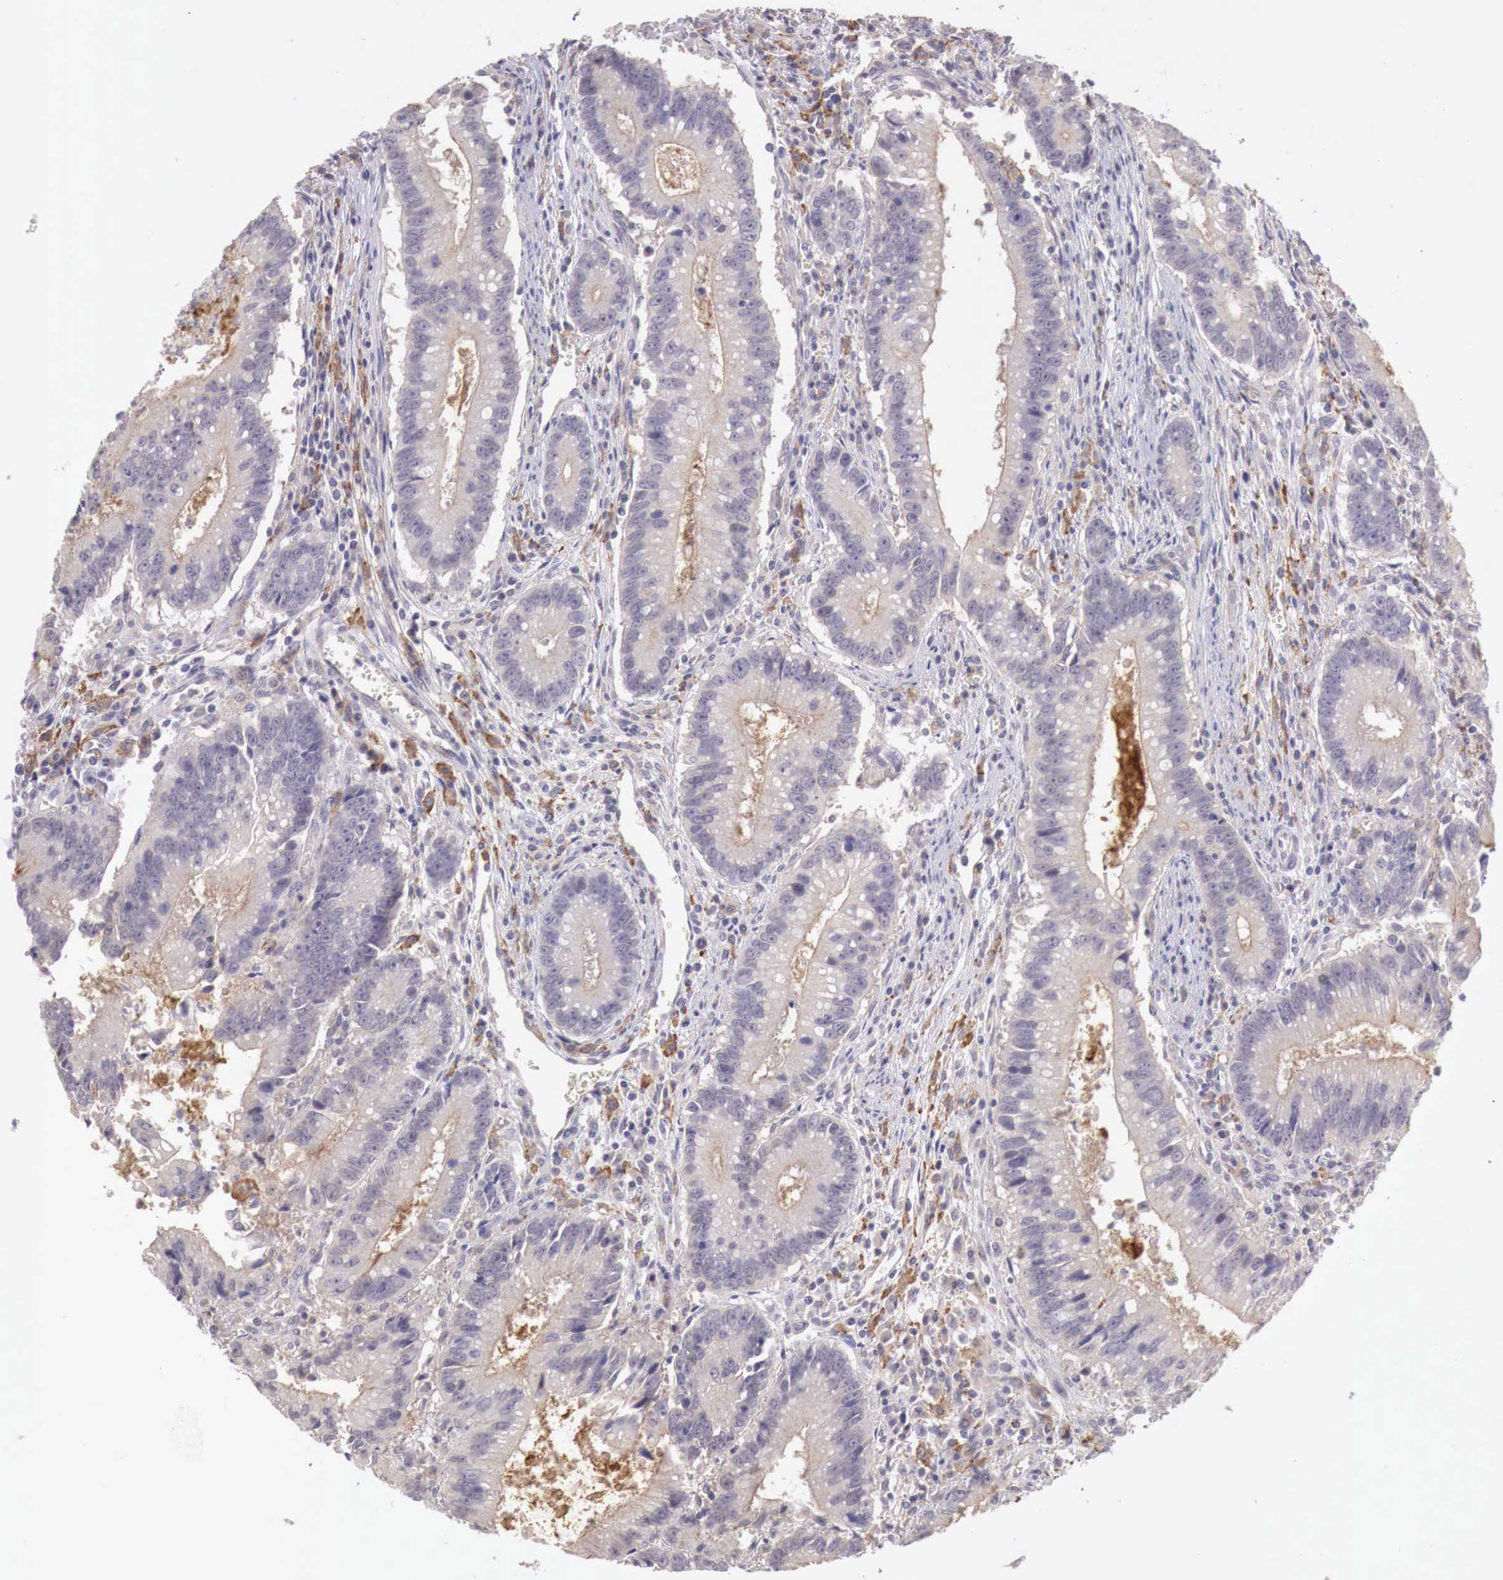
{"staining": {"intensity": "weak", "quantity": "<25%", "location": "cytoplasmic/membranous"}, "tissue": "colorectal cancer", "cell_type": "Tumor cells", "image_type": "cancer", "snomed": [{"axis": "morphology", "description": "Adenocarcinoma, NOS"}, {"axis": "topography", "description": "Rectum"}], "caption": "Immunohistochemistry (IHC) of colorectal cancer (adenocarcinoma) demonstrates no expression in tumor cells.", "gene": "CHRDL1", "patient": {"sex": "female", "age": 81}}